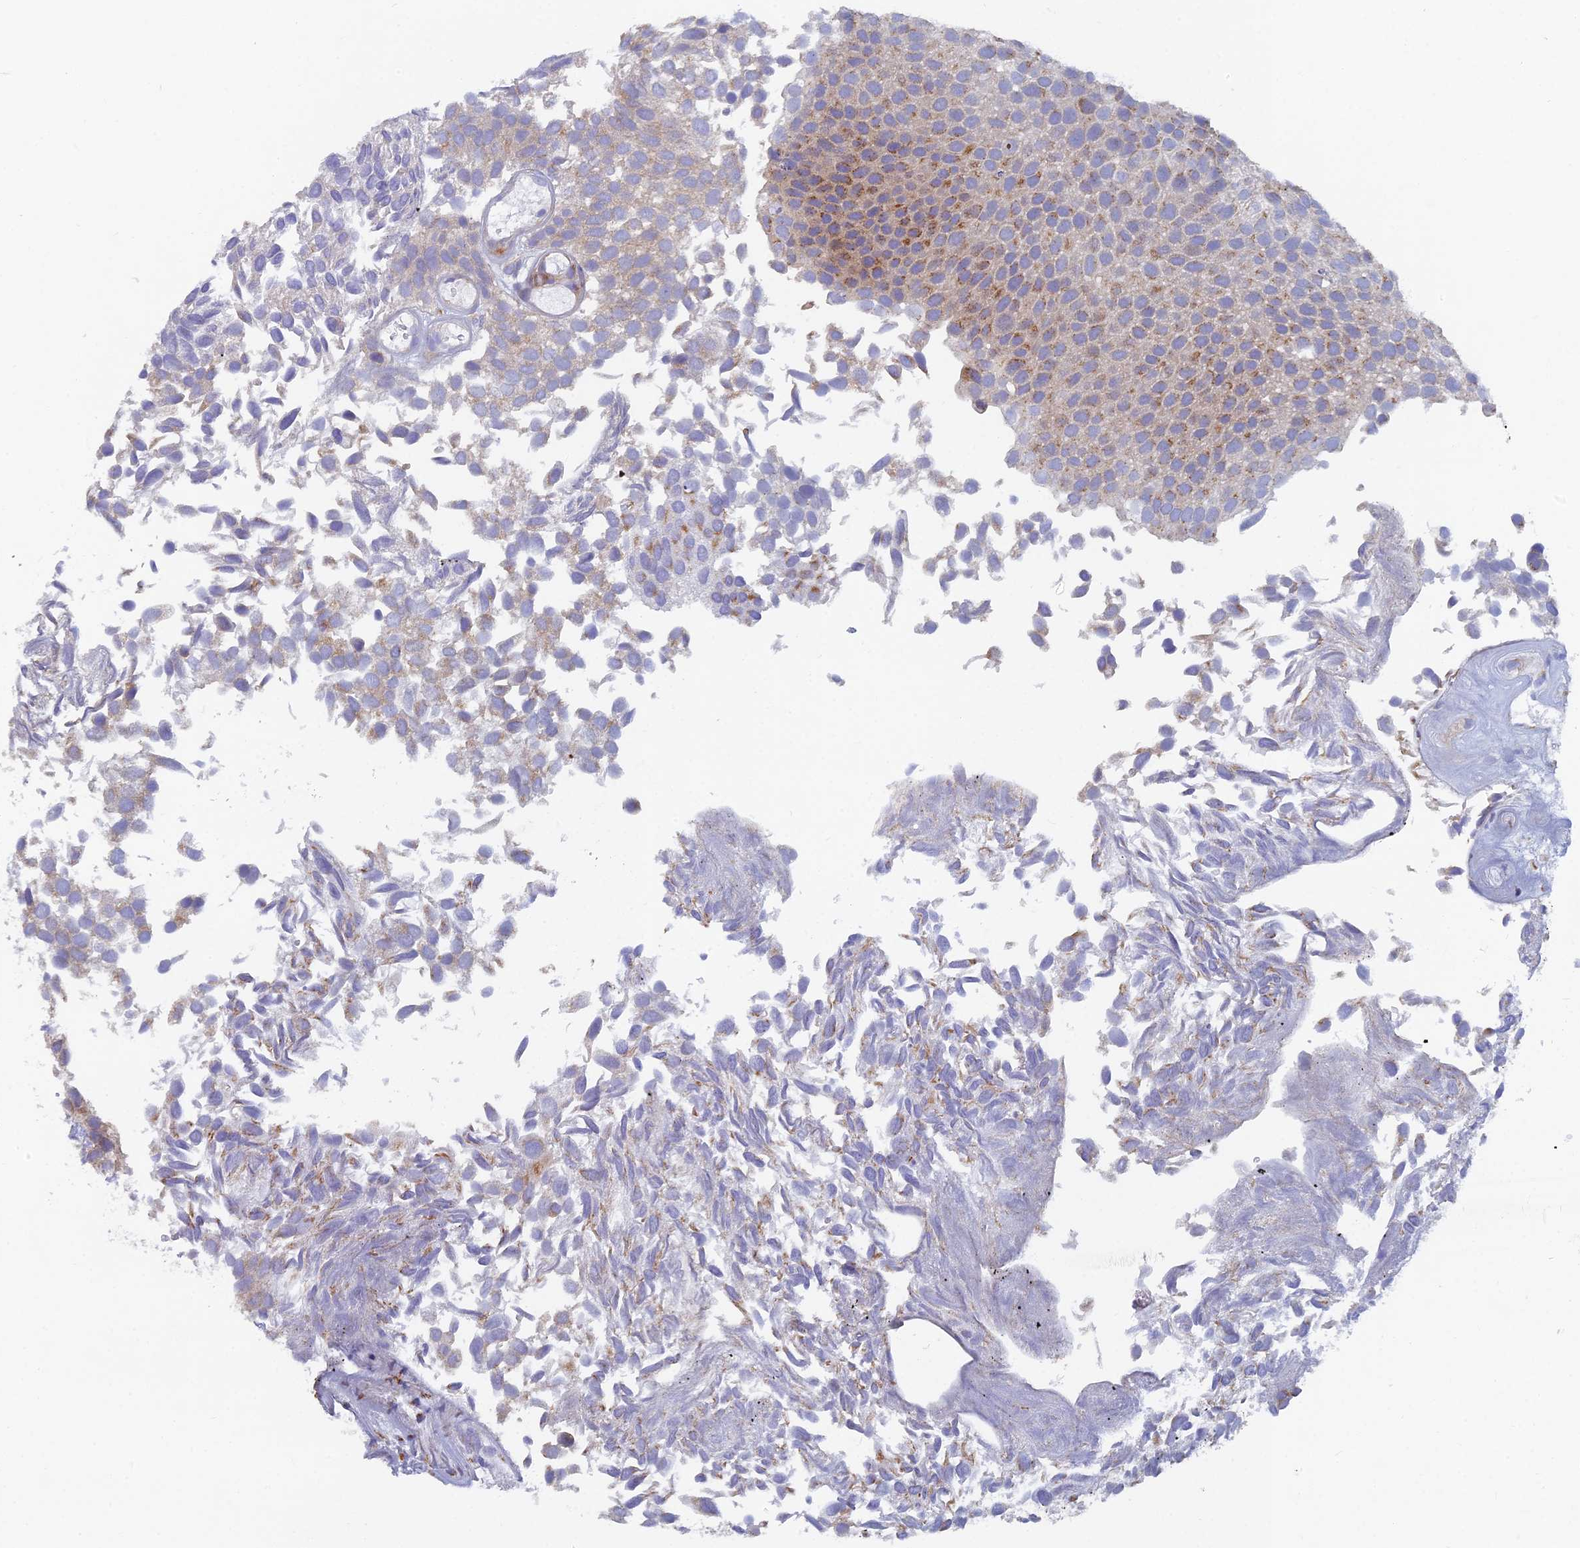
{"staining": {"intensity": "moderate", "quantity": "<25%", "location": "cytoplasmic/membranous"}, "tissue": "urothelial cancer", "cell_type": "Tumor cells", "image_type": "cancer", "snomed": [{"axis": "morphology", "description": "Urothelial carcinoma, Low grade"}, {"axis": "topography", "description": "Urinary bladder"}], "caption": "Urothelial cancer was stained to show a protein in brown. There is low levels of moderate cytoplasmic/membranous staining in about <25% of tumor cells. (DAB IHC with brightfield microscopy, high magnification).", "gene": "B9D2", "patient": {"sex": "male", "age": 89}}